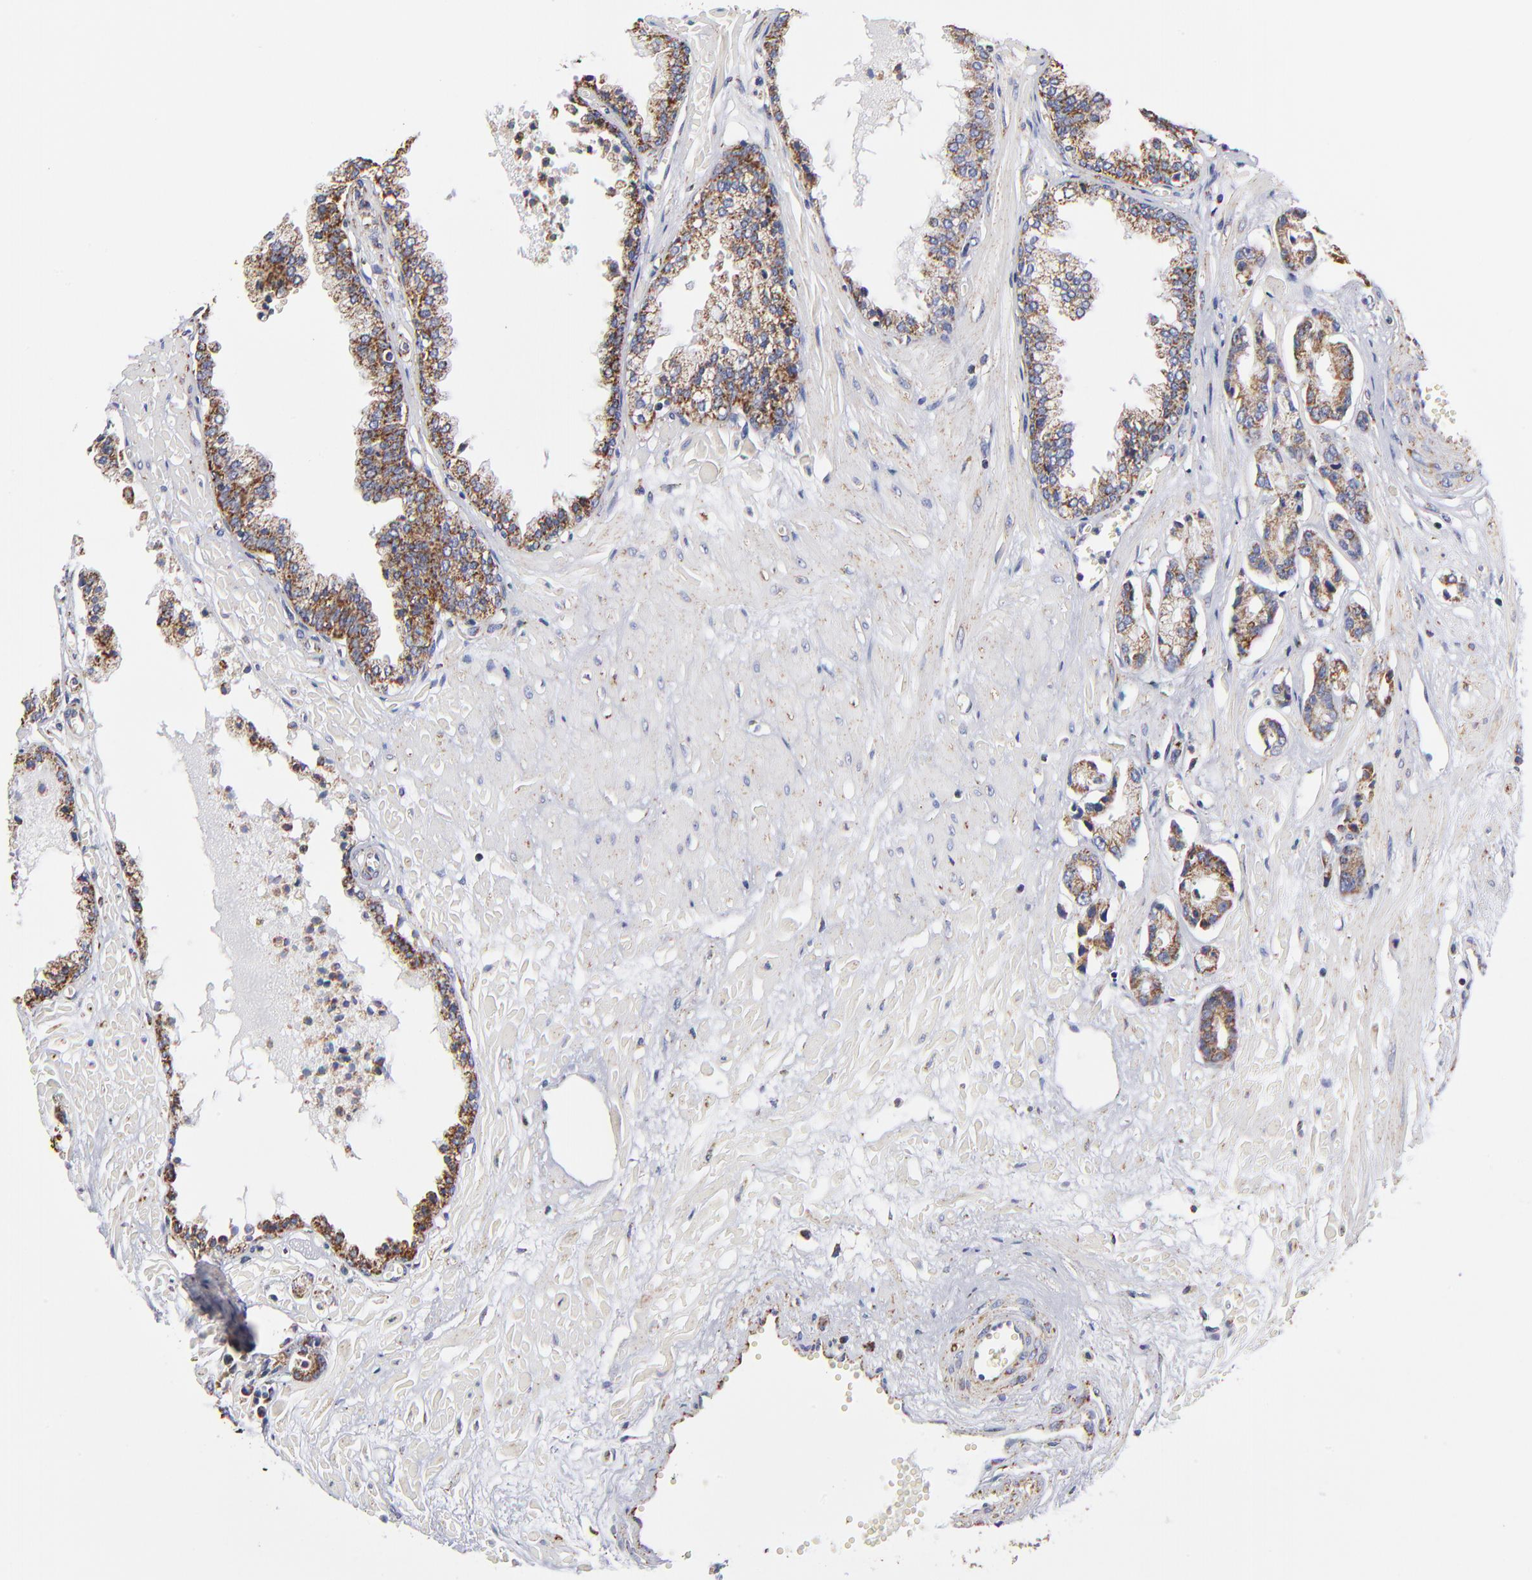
{"staining": {"intensity": "strong", "quantity": ">75%", "location": "cytoplasmic/membranous"}, "tissue": "prostate cancer", "cell_type": "Tumor cells", "image_type": "cancer", "snomed": [{"axis": "morphology", "description": "Adenocarcinoma, High grade"}, {"axis": "topography", "description": "Prostate"}], "caption": "Immunohistochemistry (DAB) staining of human prostate high-grade adenocarcinoma demonstrates strong cytoplasmic/membranous protein positivity in about >75% of tumor cells. (brown staining indicates protein expression, while blue staining denotes nuclei).", "gene": "PHB1", "patient": {"sex": "male", "age": 56}}